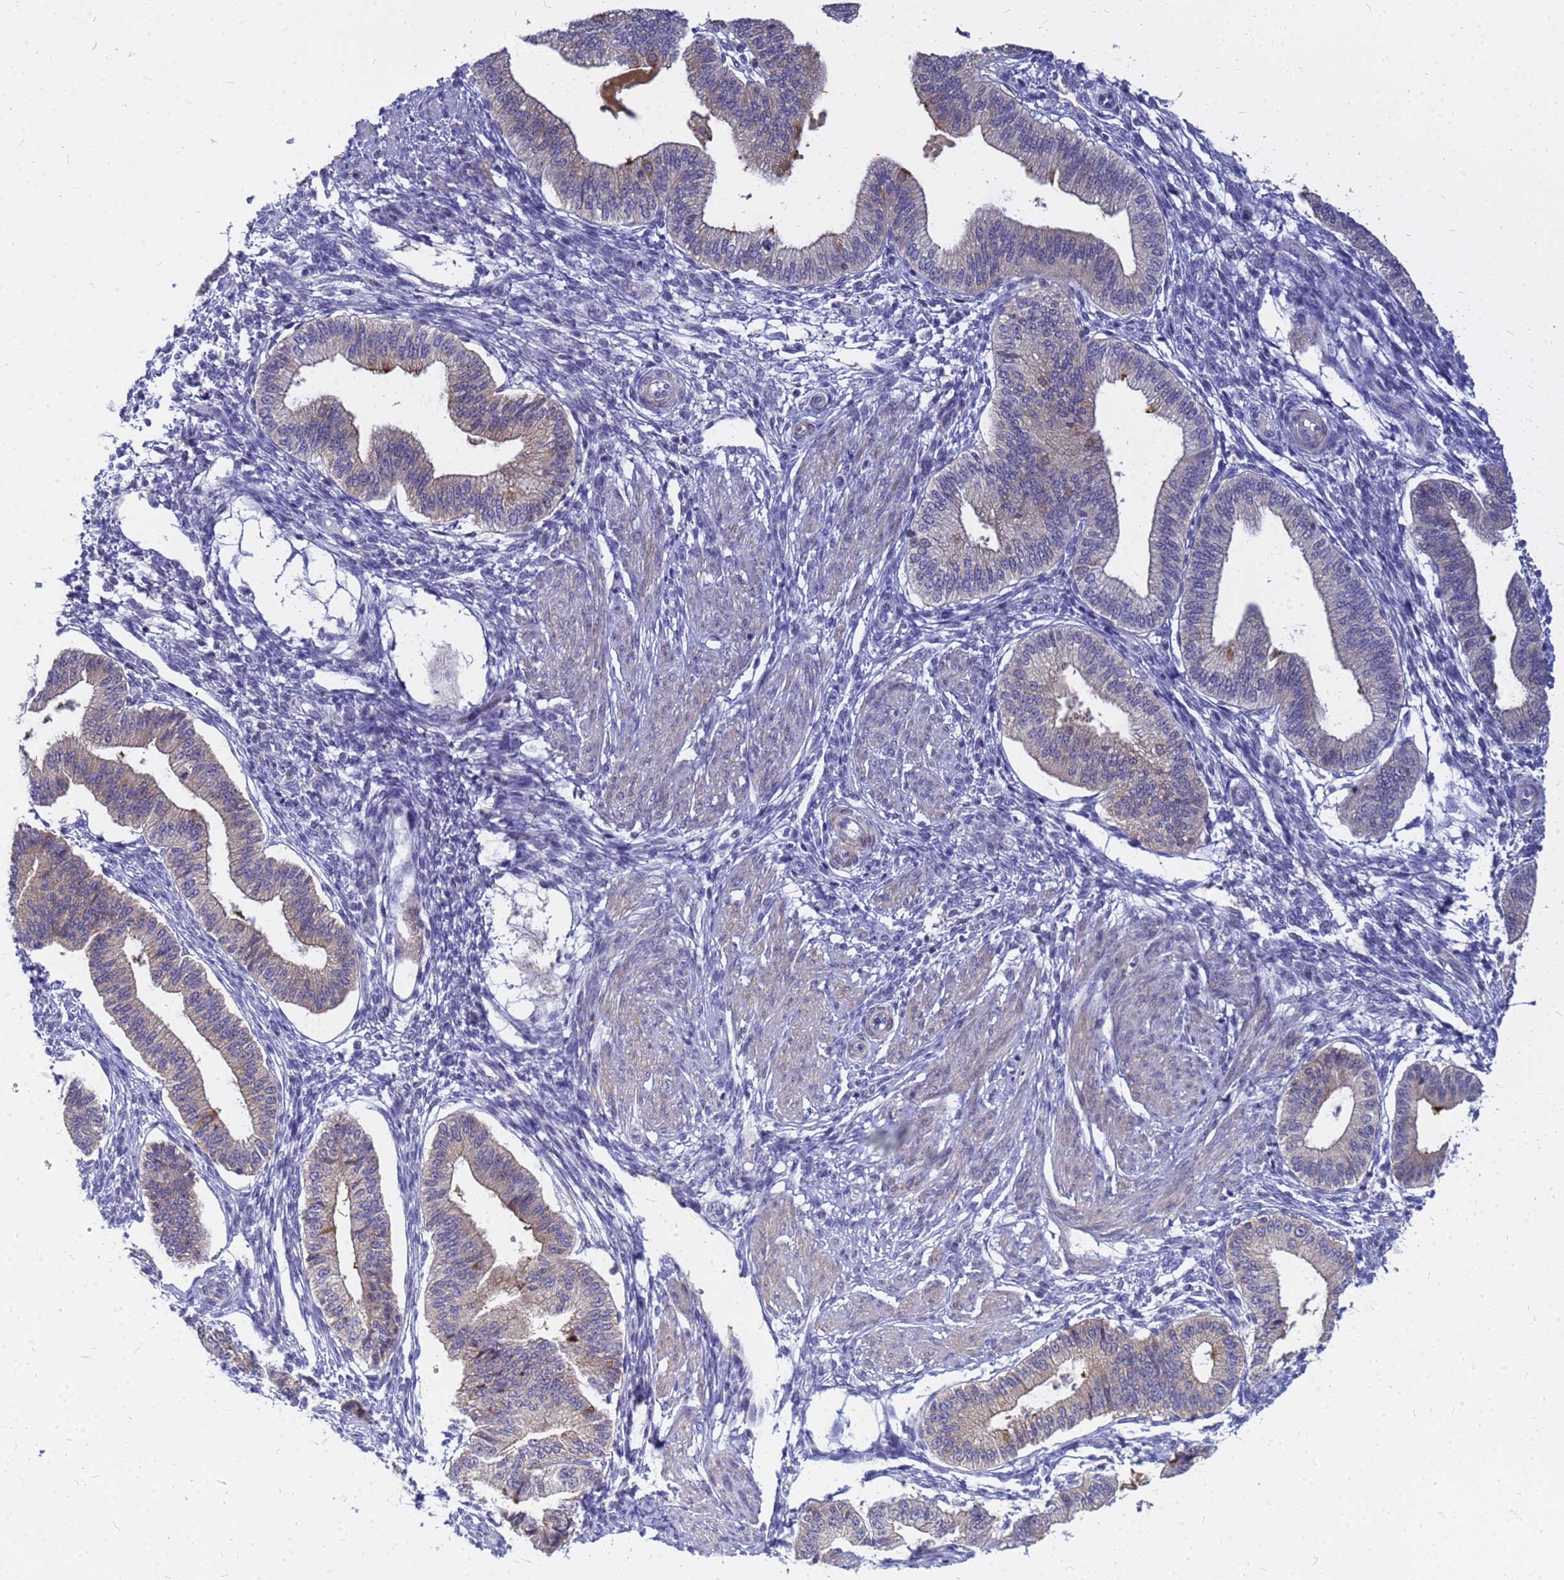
{"staining": {"intensity": "negative", "quantity": "none", "location": "none"}, "tissue": "endometrium", "cell_type": "Cells in endometrial stroma", "image_type": "normal", "snomed": [{"axis": "morphology", "description": "Normal tissue, NOS"}, {"axis": "topography", "description": "Endometrium"}], "caption": "Cells in endometrial stroma show no significant staining in normal endometrium. (DAB IHC, high magnification).", "gene": "SRGAP3", "patient": {"sex": "female", "age": 39}}